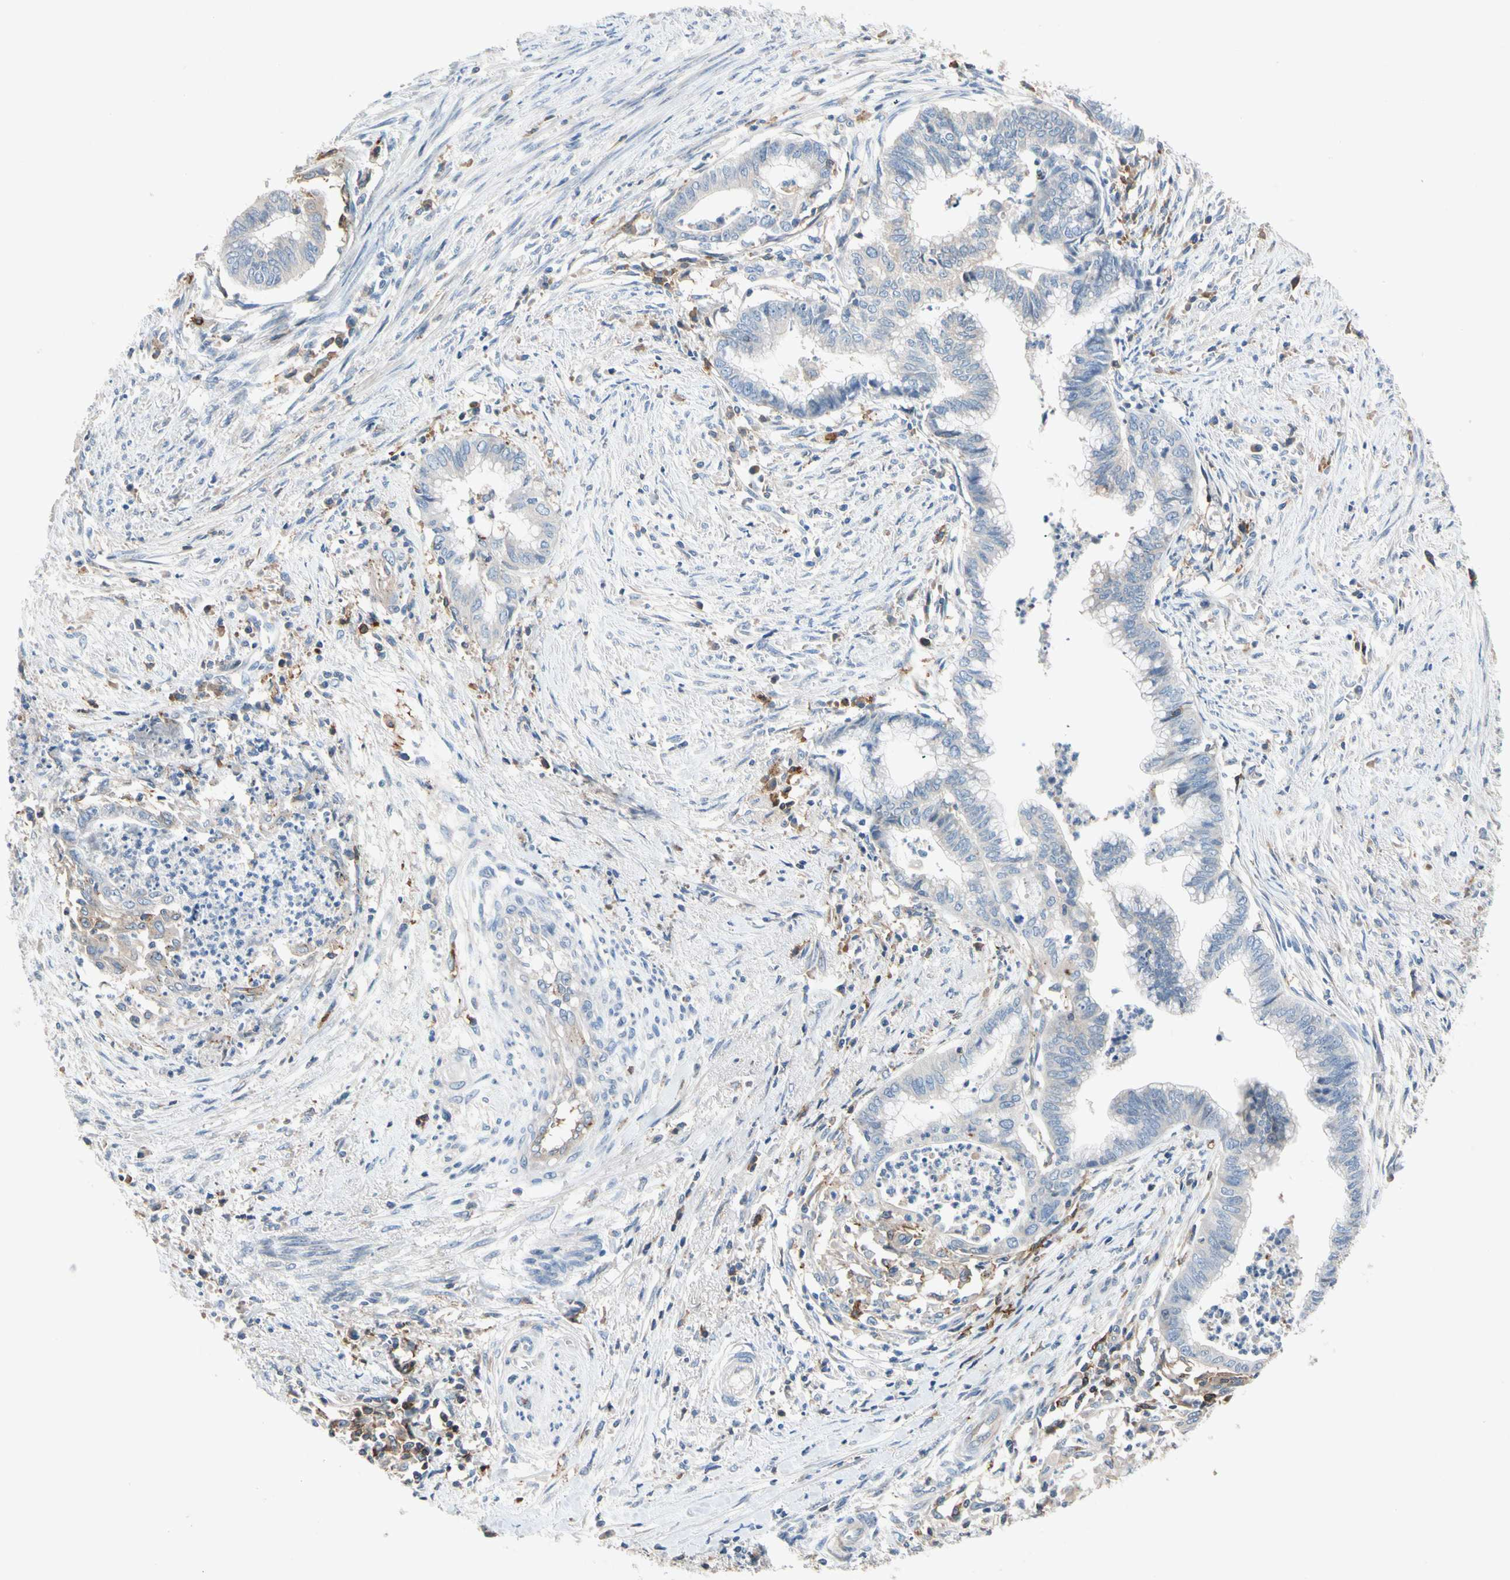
{"staining": {"intensity": "negative", "quantity": "none", "location": "none"}, "tissue": "endometrial cancer", "cell_type": "Tumor cells", "image_type": "cancer", "snomed": [{"axis": "morphology", "description": "Necrosis, NOS"}, {"axis": "morphology", "description": "Adenocarcinoma, NOS"}, {"axis": "topography", "description": "Endometrium"}], "caption": "This is a photomicrograph of IHC staining of endometrial cancer (adenocarcinoma), which shows no expression in tumor cells.", "gene": "NDFIP2", "patient": {"sex": "female", "age": 79}}